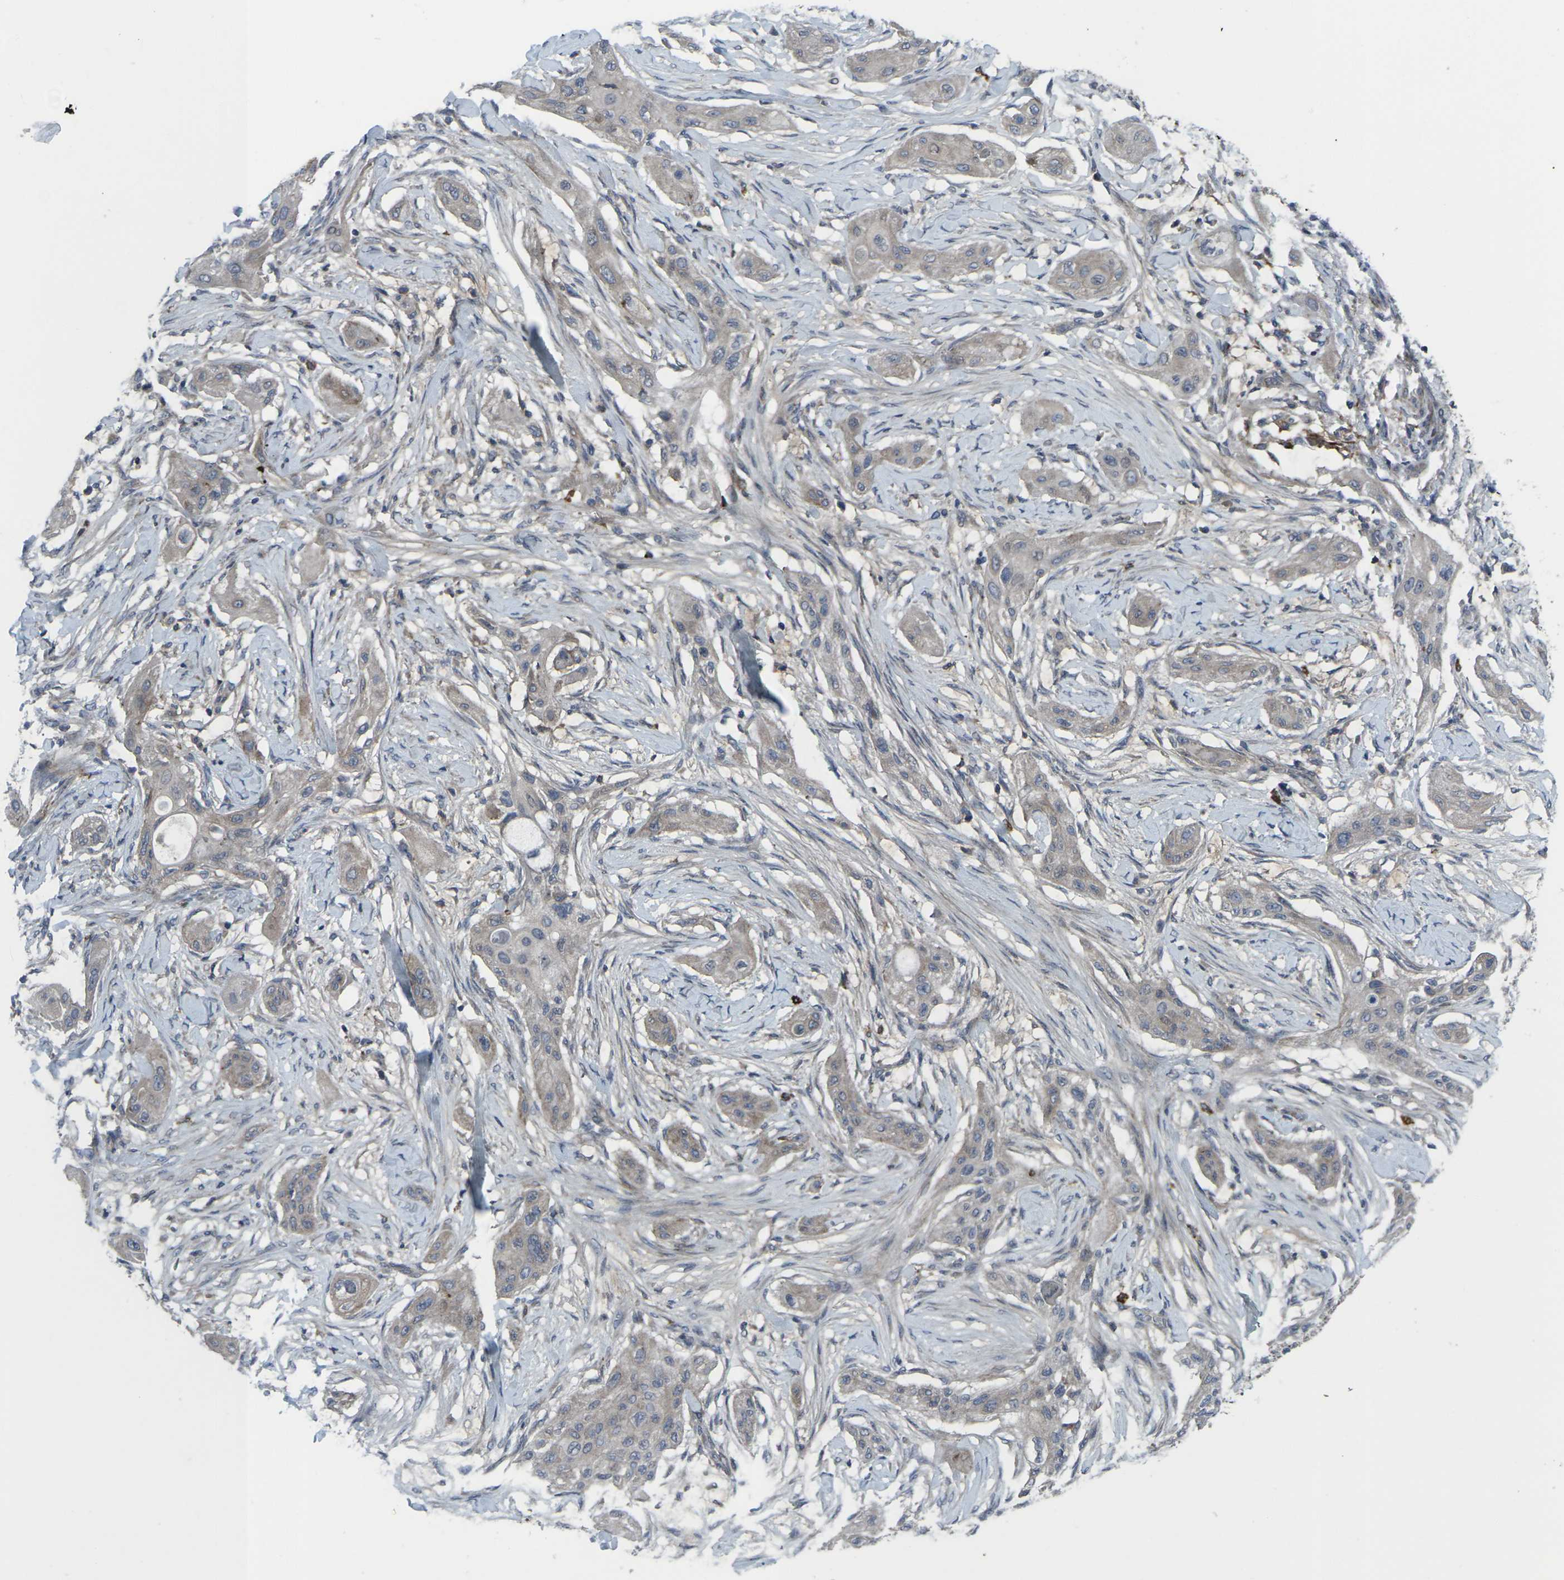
{"staining": {"intensity": "weak", "quantity": ">75%", "location": "cytoplasmic/membranous"}, "tissue": "lung cancer", "cell_type": "Tumor cells", "image_type": "cancer", "snomed": [{"axis": "morphology", "description": "Squamous cell carcinoma, NOS"}, {"axis": "topography", "description": "Lung"}], "caption": "Squamous cell carcinoma (lung) stained with a brown dye exhibits weak cytoplasmic/membranous positive positivity in approximately >75% of tumor cells.", "gene": "CCR10", "patient": {"sex": "female", "age": 47}}